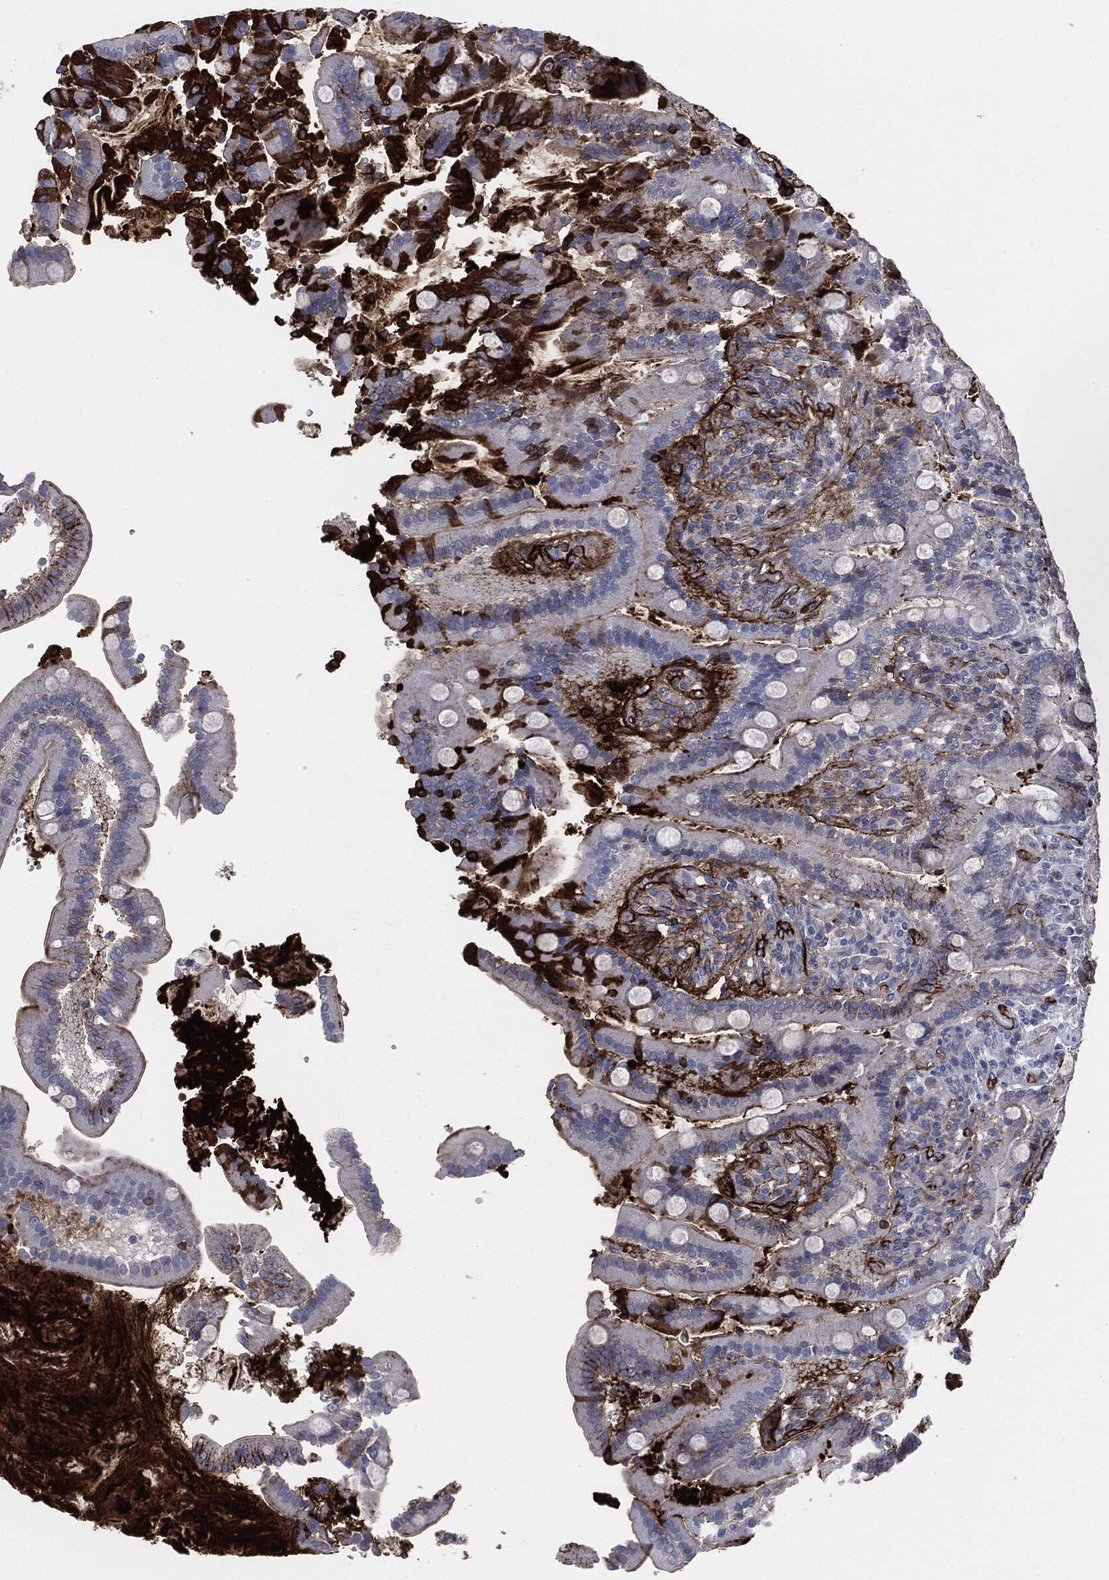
{"staining": {"intensity": "strong", "quantity": "<25%", "location": "cytoplasmic/membranous"}, "tissue": "duodenum", "cell_type": "Glandular cells", "image_type": "normal", "snomed": [{"axis": "morphology", "description": "Normal tissue, NOS"}, {"axis": "topography", "description": "Duodenum"}], "caption": "An immunohistochemistry (IHC) photomicrograph of benign tissue is shown. Protein staining in brown highlights strong cytoplasmic/membranous positivity in duodenum within glandular cells.", "gene": "APOB", "patient": {"sex": "female", "age": 62}}